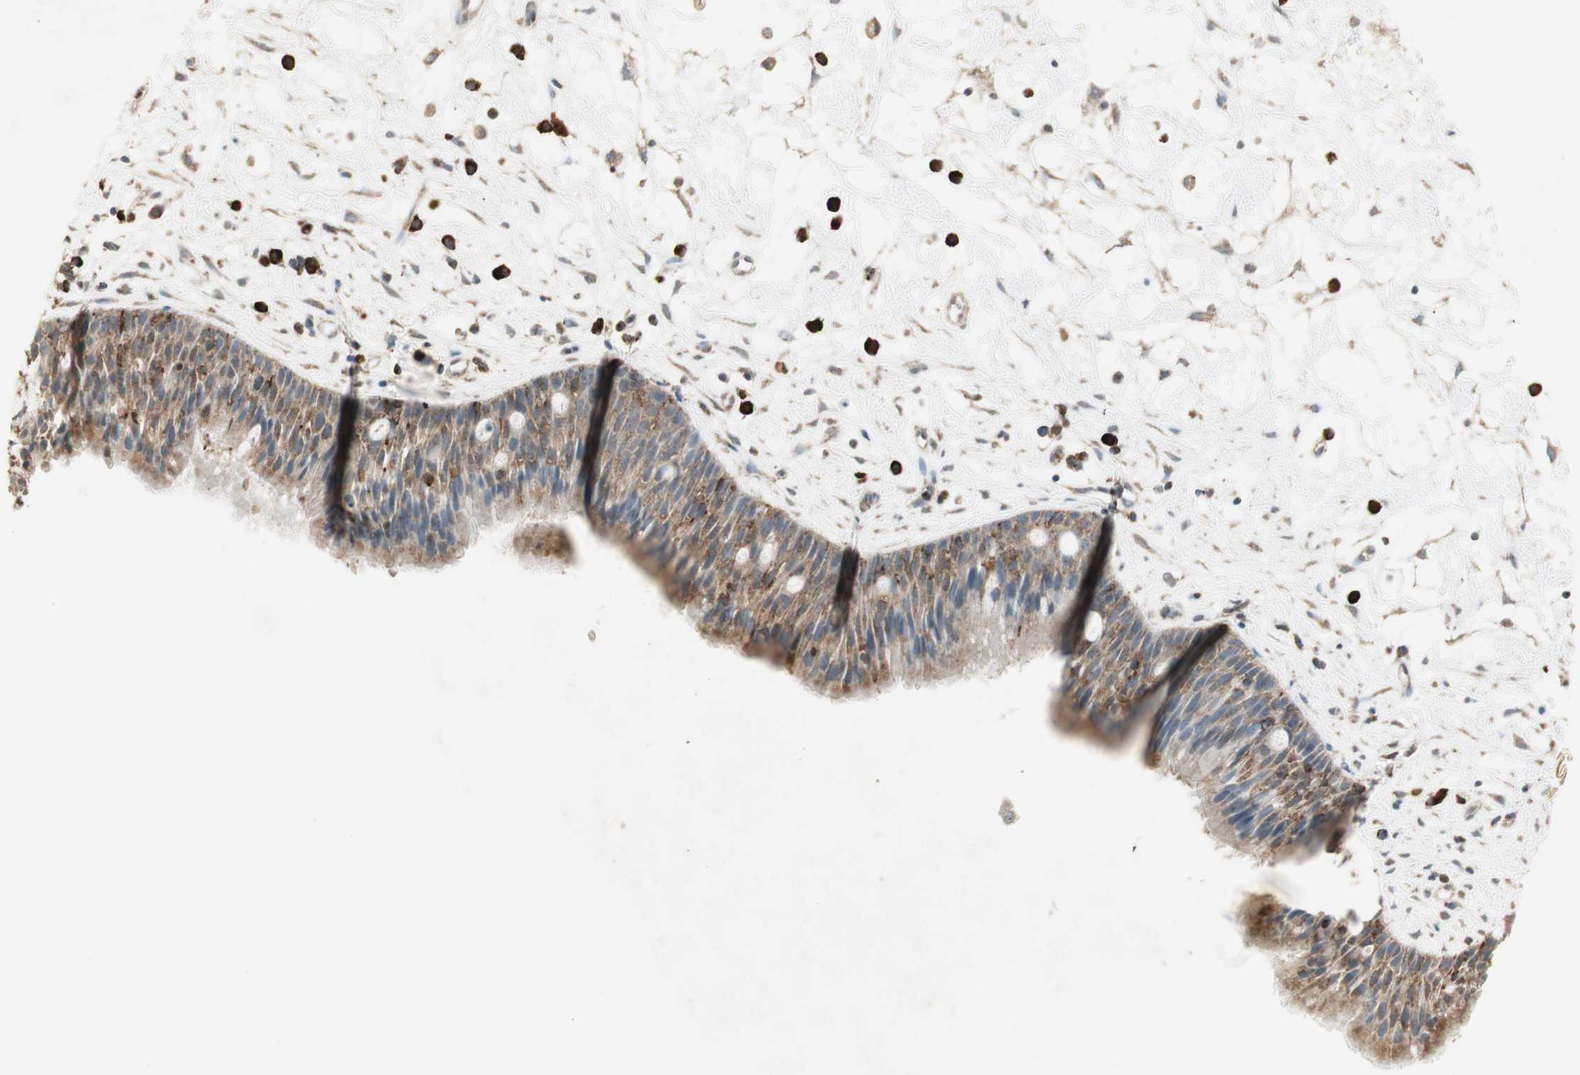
{"staining": {"intensity": "moderate", "quantity": ">75%", "location": "cytoplasmic/membranous"}, "tissue": "nasopharynx", "cell_type": "Respiratory epithelial cells", "image_type": "normal", "snomed": [{"axis": "morphology", "description": "Normal tissue, NOS"}, {"axis": "topography", "description": "Nasopharynx"}], "caption": "Immunohistochemical staining of unremarkable human nasopharynx displays >75% levels of moderate cytoplasmic/membranous protein expression in about >75% of respiratory epithelial cells. The protein of interest is stained brown, and the nuclei are stained in blue (DAB IHC with brightfield microscopy, high magnification).", "gene": "MMP3", "patient": {"sex": "male", "age": 13}}